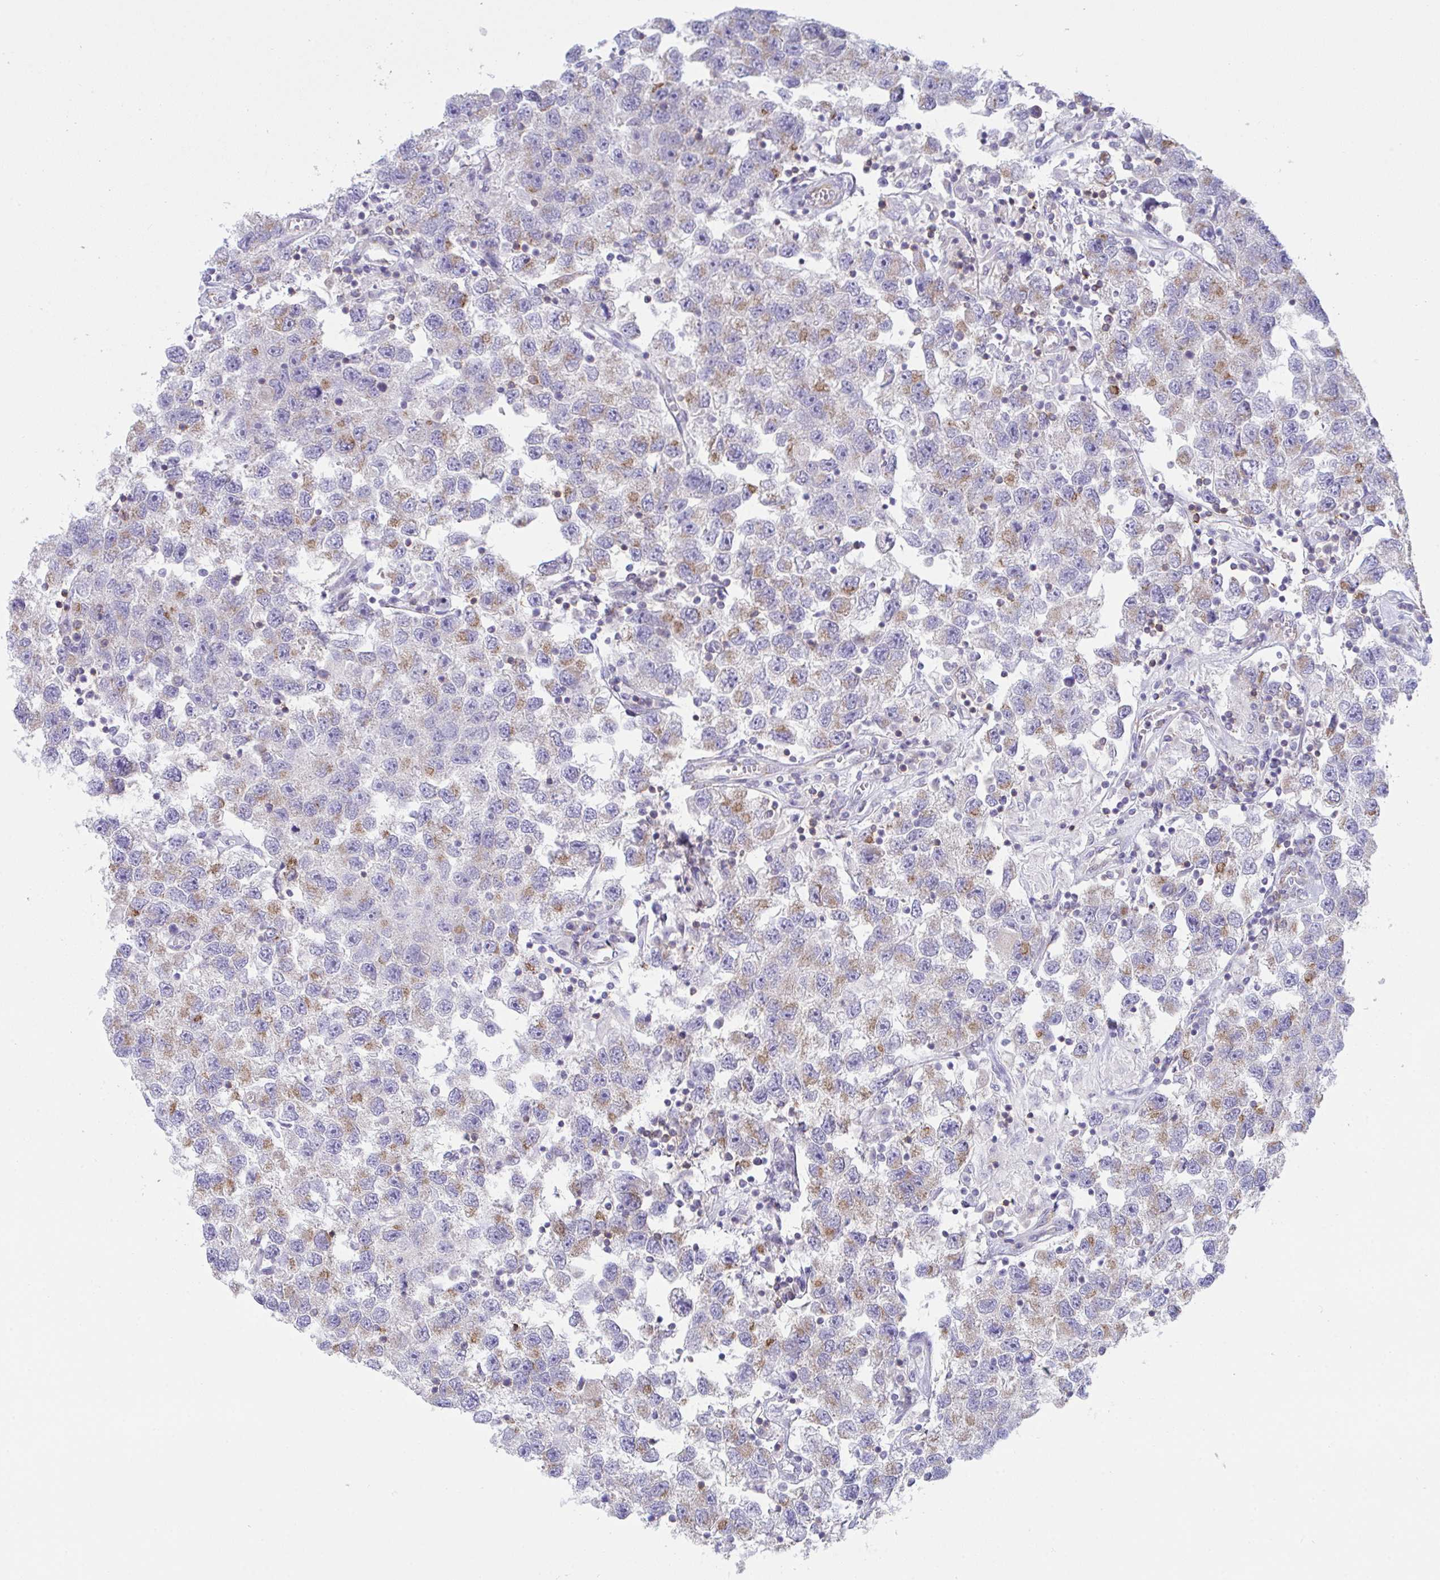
{"staining": {"intensity": "moderate", "quantity": "25%-75%", "location": "cytoplasmic/membranous"}, "tissue": "testis cancer", "cell_type": "Tumor cells", "image_type": "cancer", "snomed": [{"axis": "morphology", "description": "Seminoma, NOS"}, {"axis": "topography", "description": "Testis"}], "caption": "Seminoma (testis) tissue reveals moderate cytoplasmic/membranous positivity in approximately 25%-75% of tumor cells", "gene": "MIA3", "patient": {"sex": "male", "age": 26}}